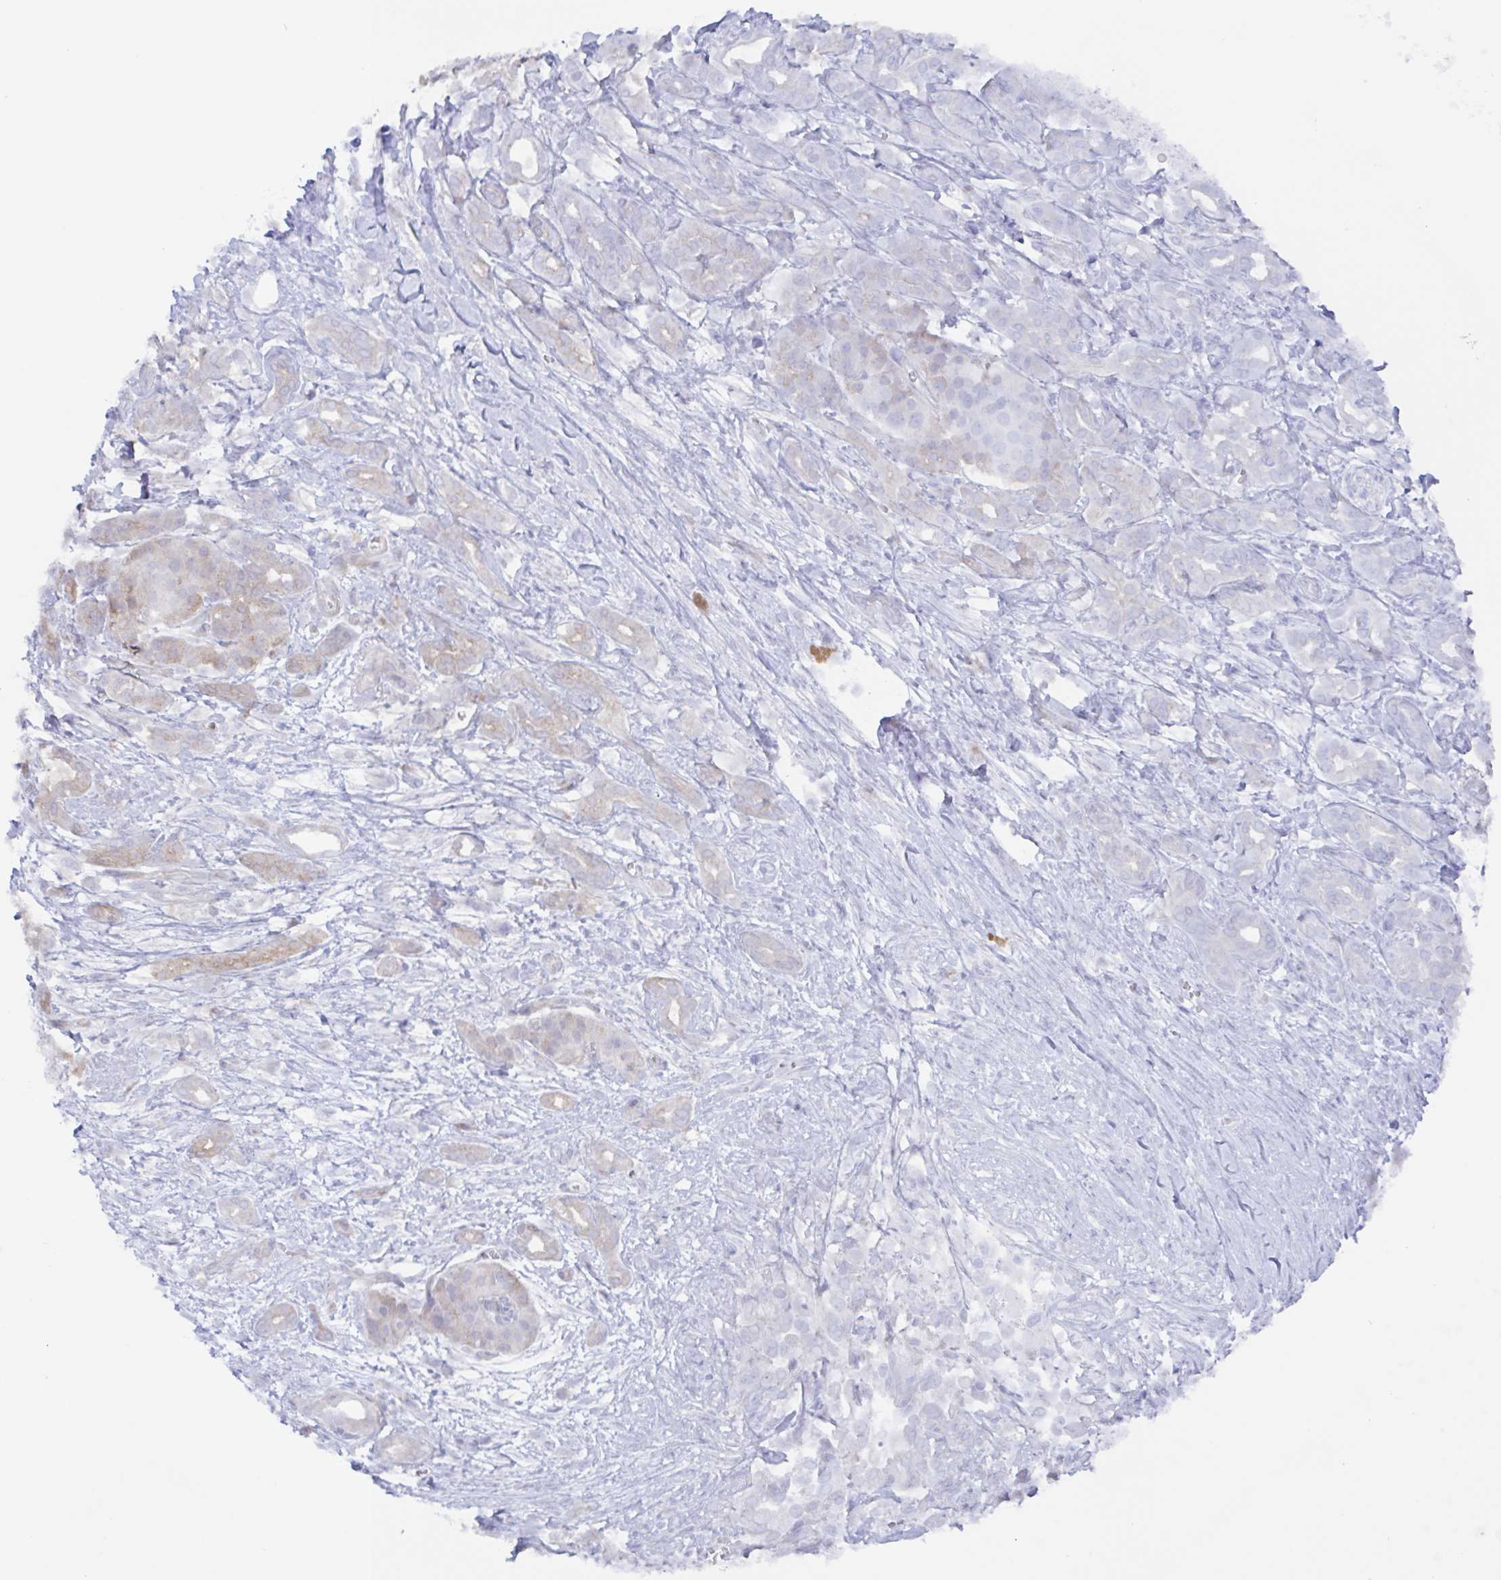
{"staining": {"intensity": "weak", "quantity": "<25%", "location": "cytoplasmic/membranous"}, "tissue": "pancreatic cancer", "cell_type": "Tumor cells", "image_type": "cancer", "snomed": [{"axis": "morphology", "description": "Adenocarcinoma, NOS"}, {"axis": "topography", "description": "Pancreas"}], "caption": "Pancreatic cancer stained for a protein using immunohistochemistry reveals no staining tumor cells.", "gene": "AGFG2", "patient": {"sex": "male", "age": 61}}